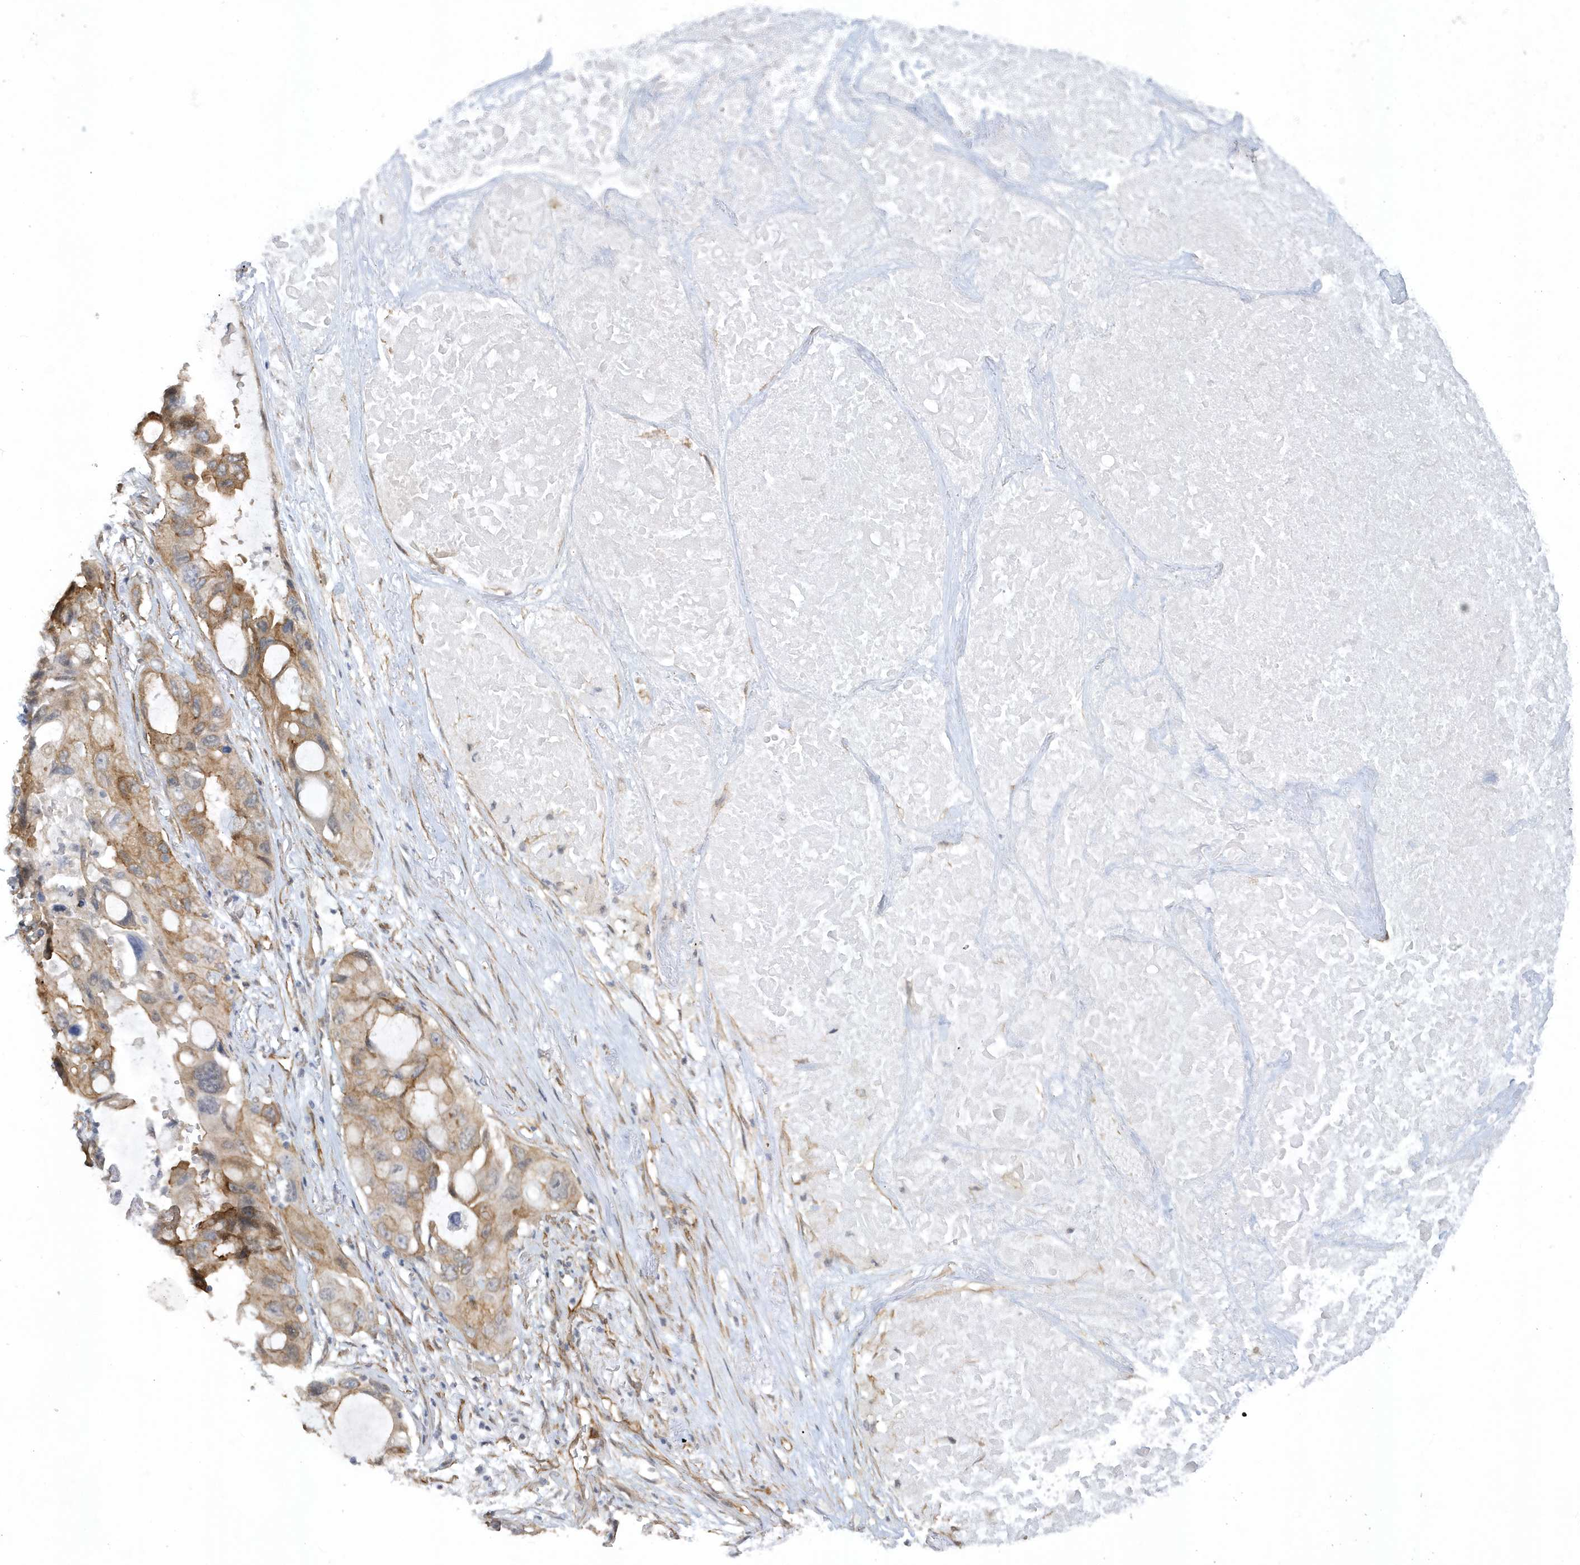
{"staining": {"intensity": "weak", "quantity": ">75%", "location": "cytoplasmic/membranous"}, "tissue": "lung cancer", "cell_type": "Tumor cells", "image_type": "cancer", "snomed": [{"axis": "morphology", "description": "Squamous cell carcinoma, NOS"}, {"axis": "topography", "description": "Lung"}], "caption": "Lung cancer stained with a brown dye shows weak cytoplasmic/membranous positive staining in about >75% of tumor cells.", "gene": "RAI14", "patient": {"sex": "female", "age": 73}}